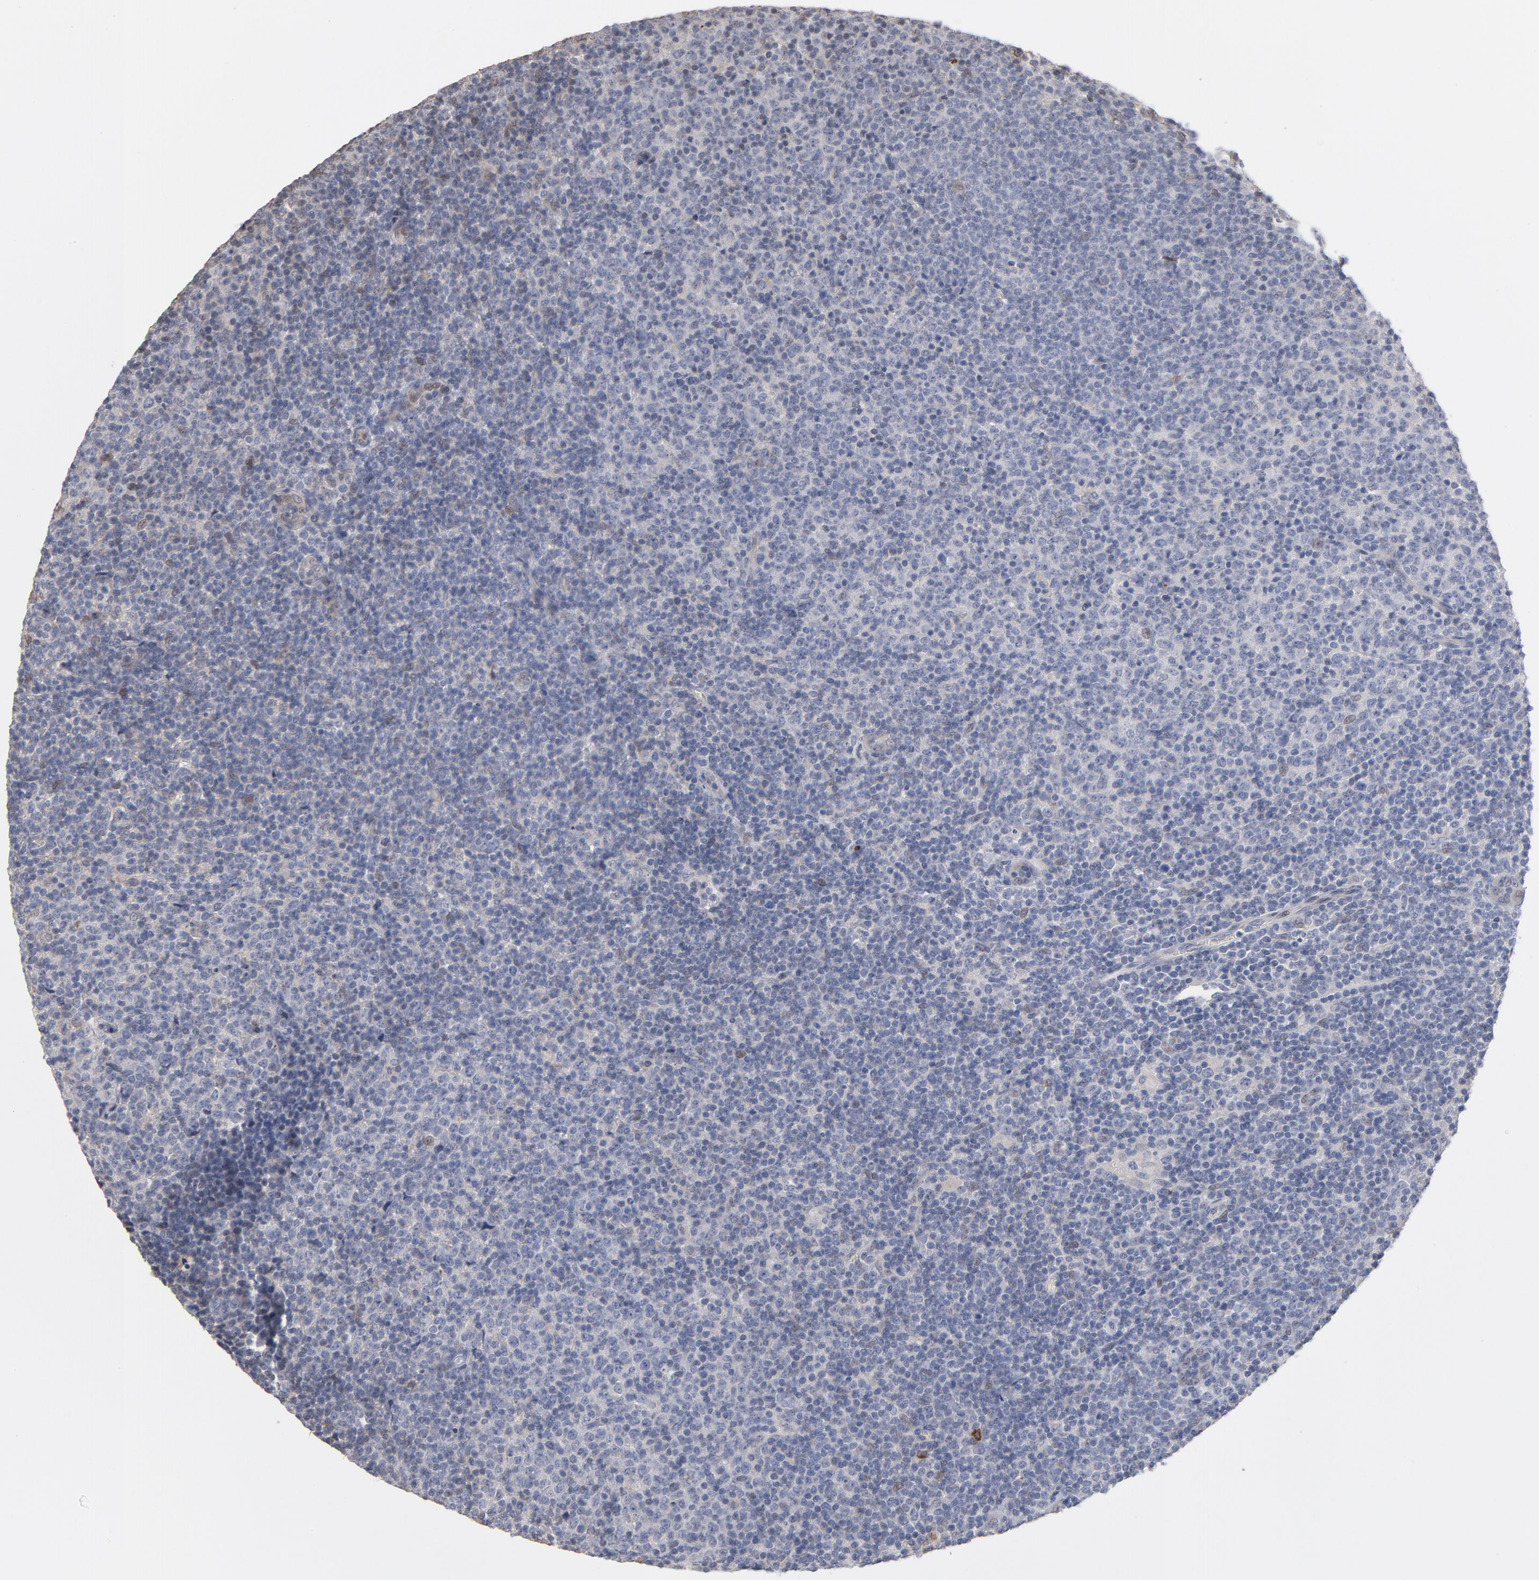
{"staining": {"intensity": "weak", "quantity": "<25%", "location": "nuclear"}, "tissue": "lymphoma", "cell_type": "Tumor cells", "image_type": "cancer", "snomed": [{"axis": "morphology", "description": "Malignant lymphoma, non-Hodgkin's type, Low grade"}, {"axis": "topography", "description": "Lymph node"}], "caption": "Tumor cells show no significant staining in low-grade malignant lymphoma, non-Hodgkin's type. (DAB immunohistochemistry (IHC), high magnification).", "gene": "PNMA1", "patient": {"sex": "male", "age": 70}}